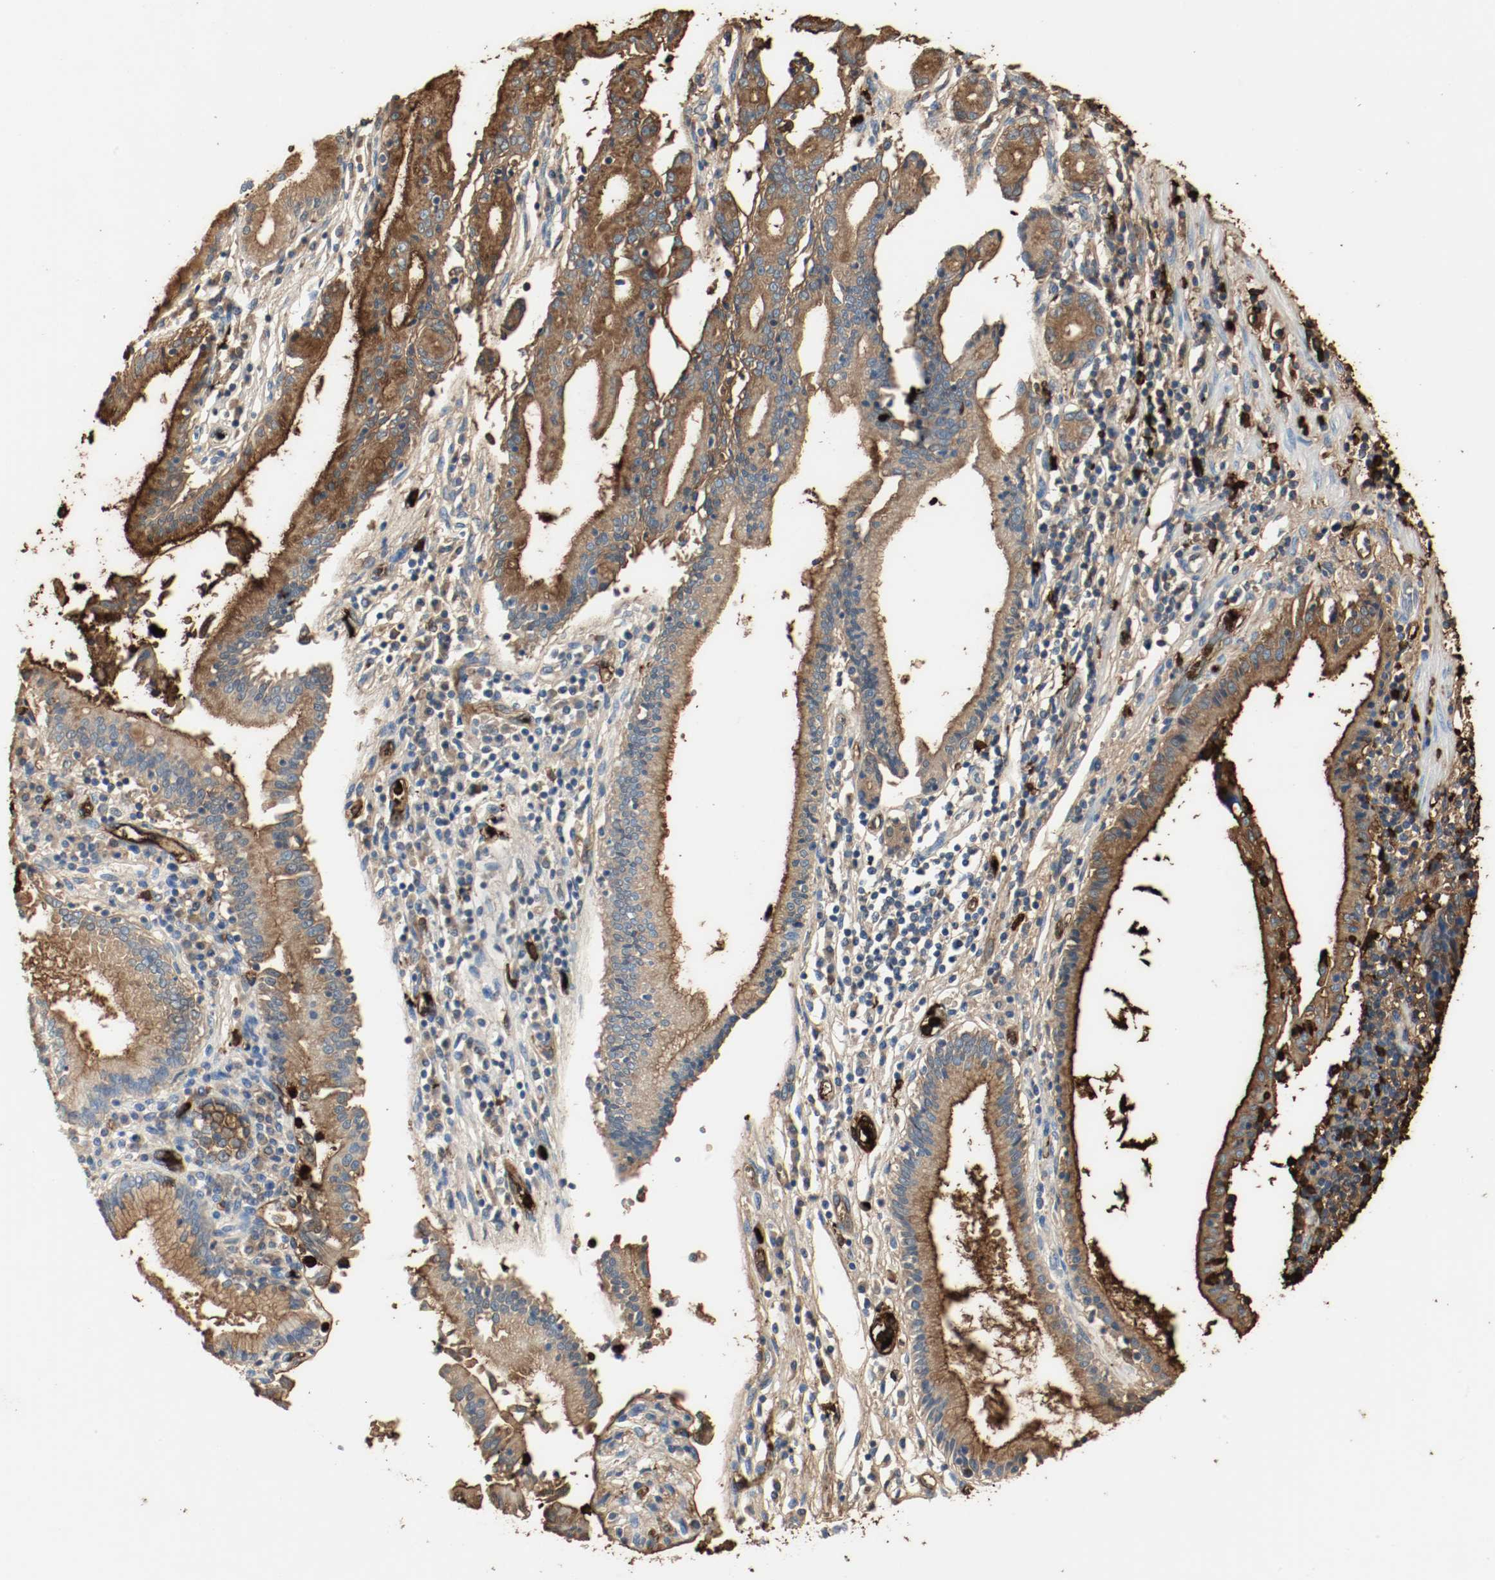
{"staining": {"intensity": "moderate", "quantity": "25%-75%", "location": "cytoplasmic/membranous"}, "tissue": "pancreatic cancer", "cell_type": "Tumor cells", "image_type": "cancer", "snomed": [{"axis": "morphology", "description": "Adenocarcinoma, NOS"}, {"axis": "topography", "description": "Pancreas"}], "caption": "Immunohistochemistry staining of adenocarcinoma (pancreatic), which demonstrates medium levels of moderate cytoplasmic/membranous staining in approximately 25%-75% of tumor cells indicating moderate cytoplasmic/membranous protein expression. The staining was performed using DAB (brown) for protein detection and nuclei were counterstained in hematoxylin (blue).", "gene": "S100A9", "patient": {"sex": "female", "age": 48}}